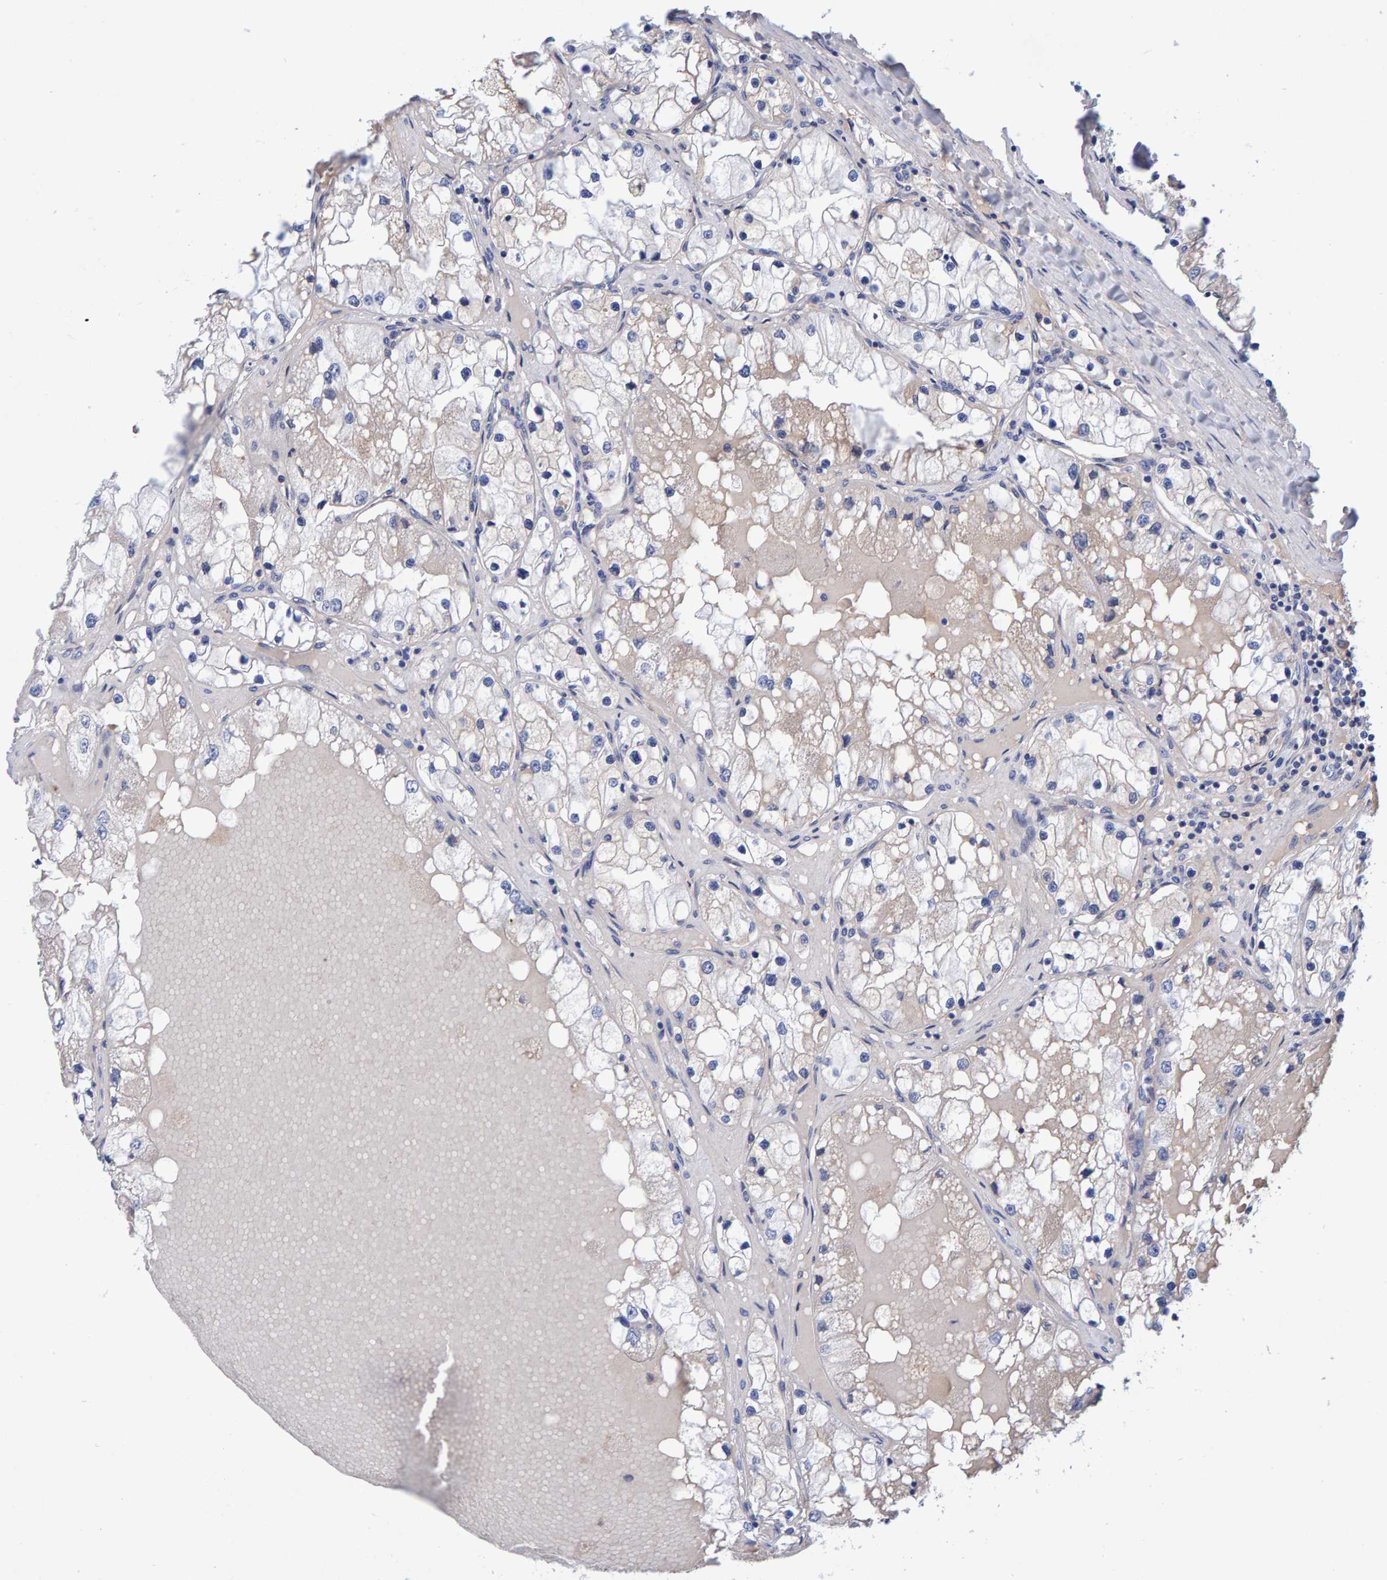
{"staining": {"intensity": "negative", "quantity": "none", "location": "none"}, "tissue": "renal cancer", "cell_type": "Tumor cells", "image_type": "cancer", "snomed": [{"axis": "morphology", "description": "Adenocarcinoma, NOS"}, {"axis": "topography", "description": "Kidney"}], "caption": "An immunohistochemistry histopathology image of renal adenocarcinoma is shown. There is no staining in tumor cells of renal adenocarcinoma.", "gene": "EFR3A", "patient": {"sex": "male", "age": 68}}